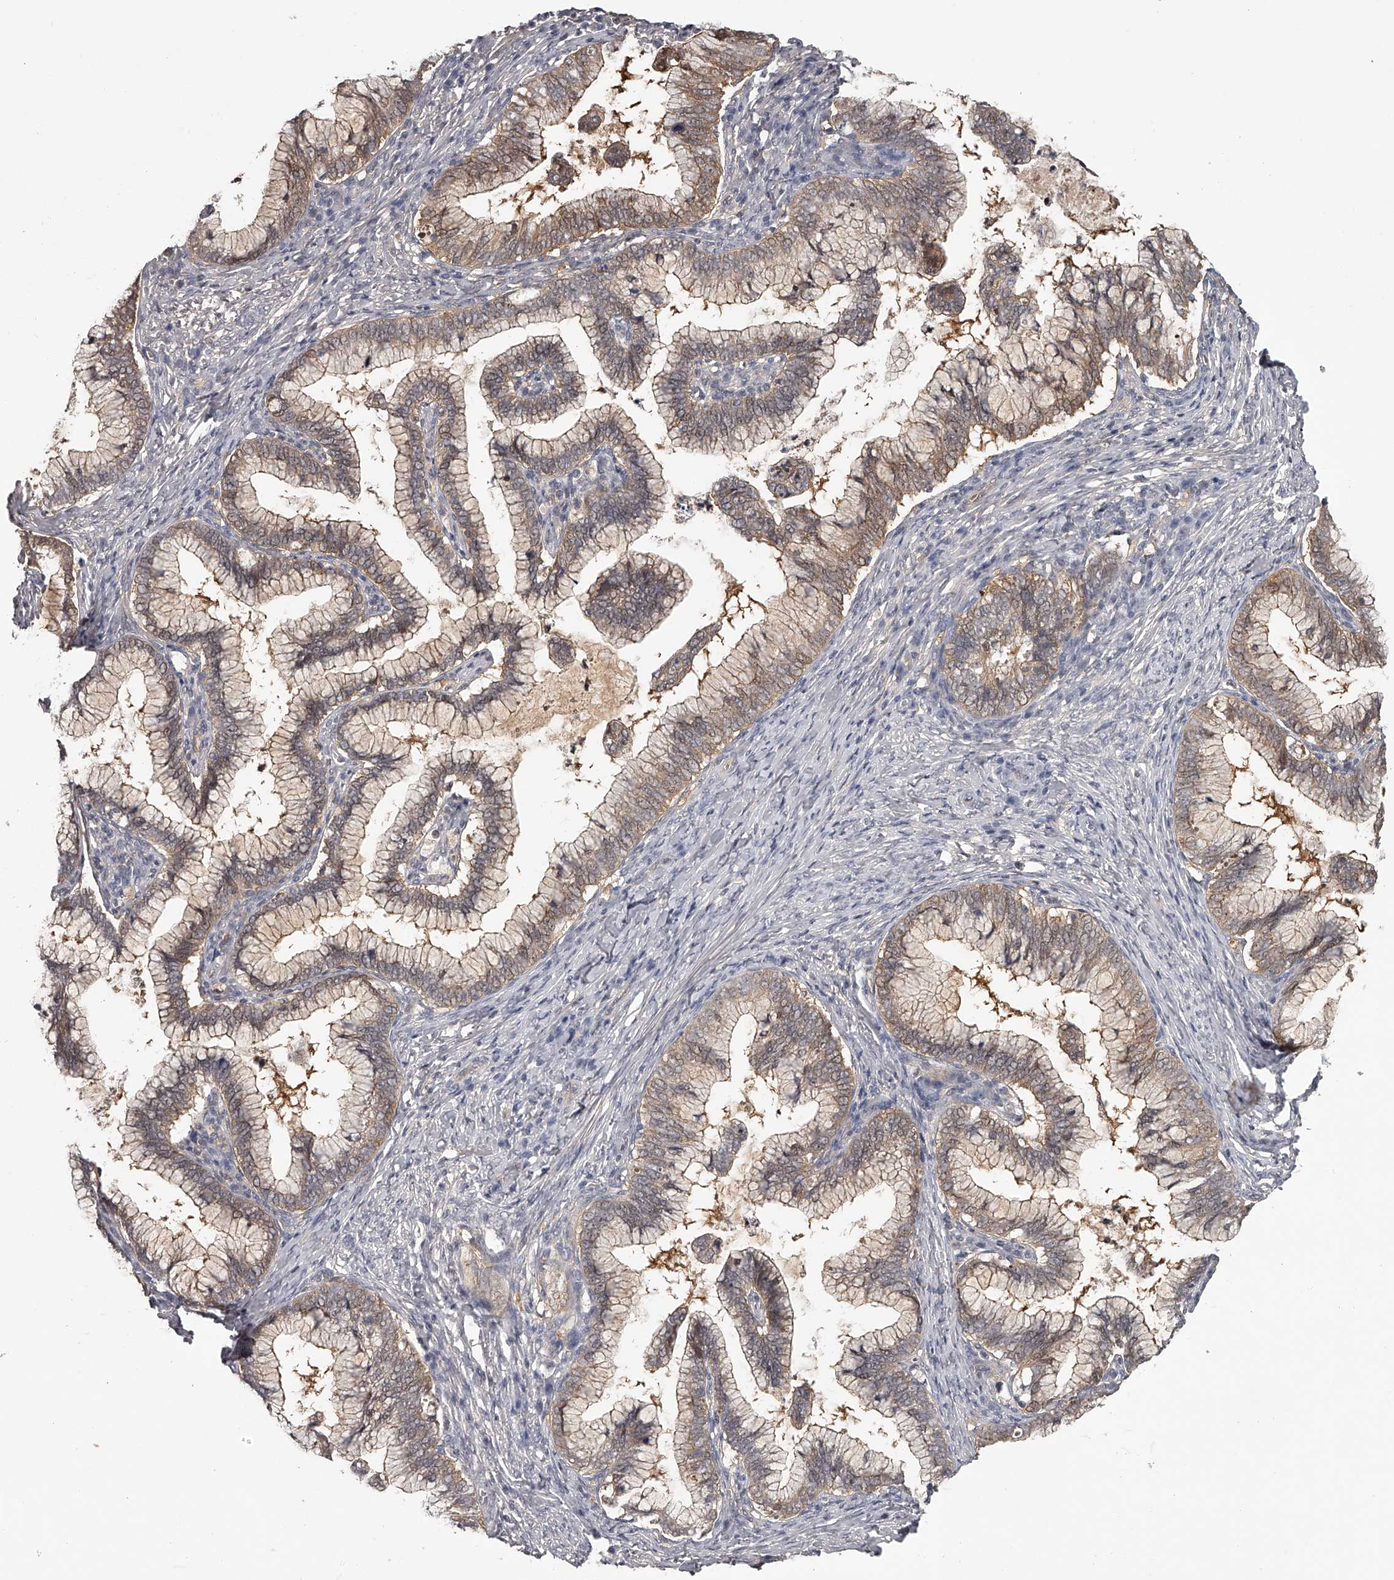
{"staining": {"intensity": "moderate", "quantity": "25%-75%", "location": "cytoplasmic/membranous"}, "tissue": "cervical cancer", "cell_type": "Tumor cells", "image_type": "cancer", "snomed": [{"axis": "morphology", "description": "Adenocarcinoma, NOS"}, {"axis": "topography", "description": "Cervix"}], "caption": "Immunohistochemical staining of cervical adenocarcinoma exhibits moderate cytoplasmic/membranous protein staining in about 25%-75% of tumor cells.", "gene": "GGCT", "patient": {"sex": "female", "age": 36}}